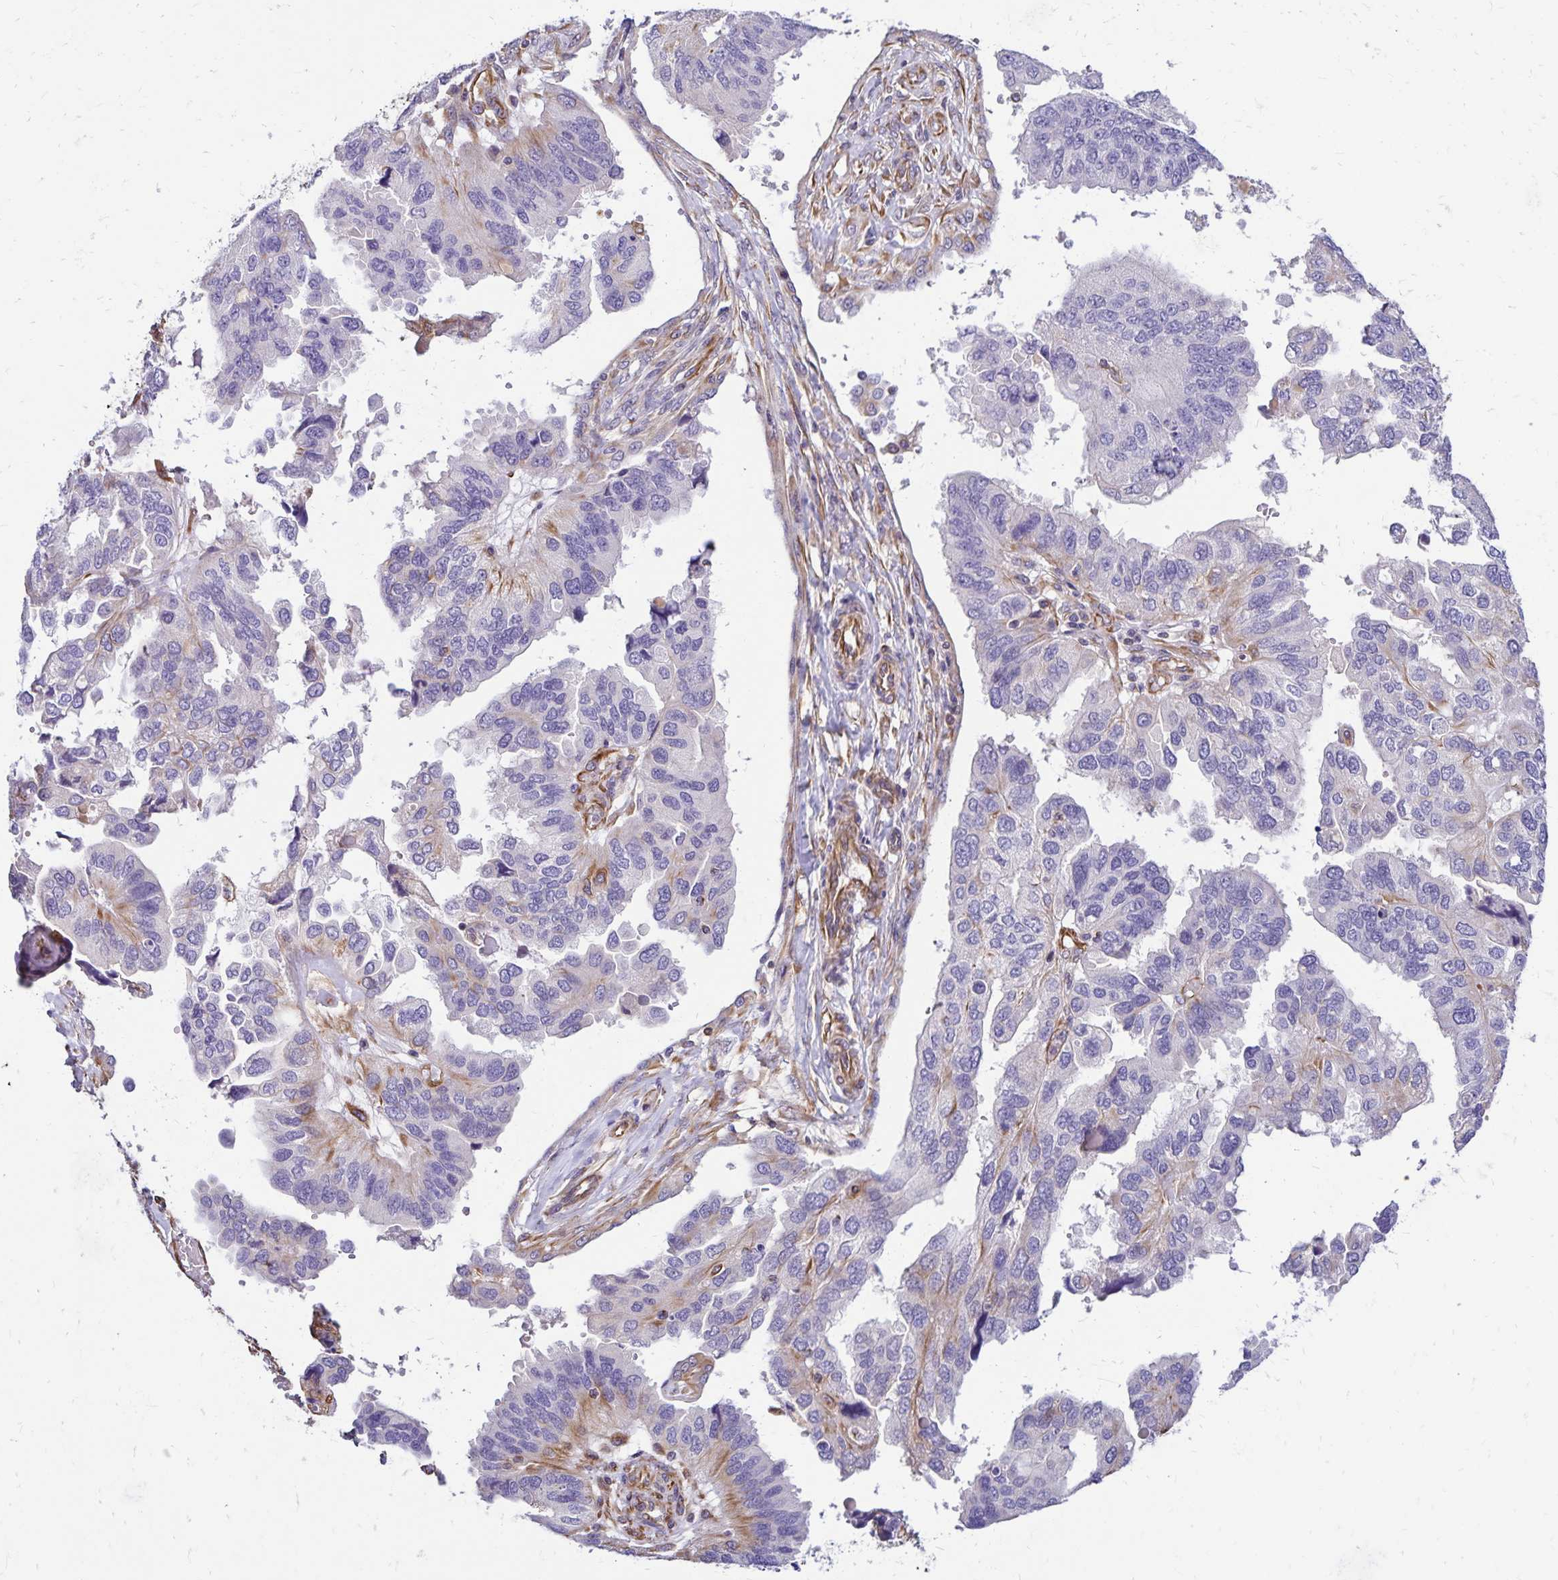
{"staining": {"intensity": "moderate", "quantity": "<25%", "location": "cytoplasmic/membranous"}, "tissue": "ovarian cancer", "cell_type": "Tumor cells", "image_type": "cancer", "snomed": [{"axis": "morphology", "description": "Cystadenocarcinoma, serous, NOS"}, {"axis": "topography", "description": "Ovary"}], "caption": "This histopathology image reveals ovarian cancer stained with immunohistochemistry (IHC) to label a protein in brown. The cytoplasmic/membranous of tumor cells show moderate positivity for the protein. Nuclei are counter-stained blue.", "gene": "TRPV6", "patient": {"sex": "female", "age": 79}}